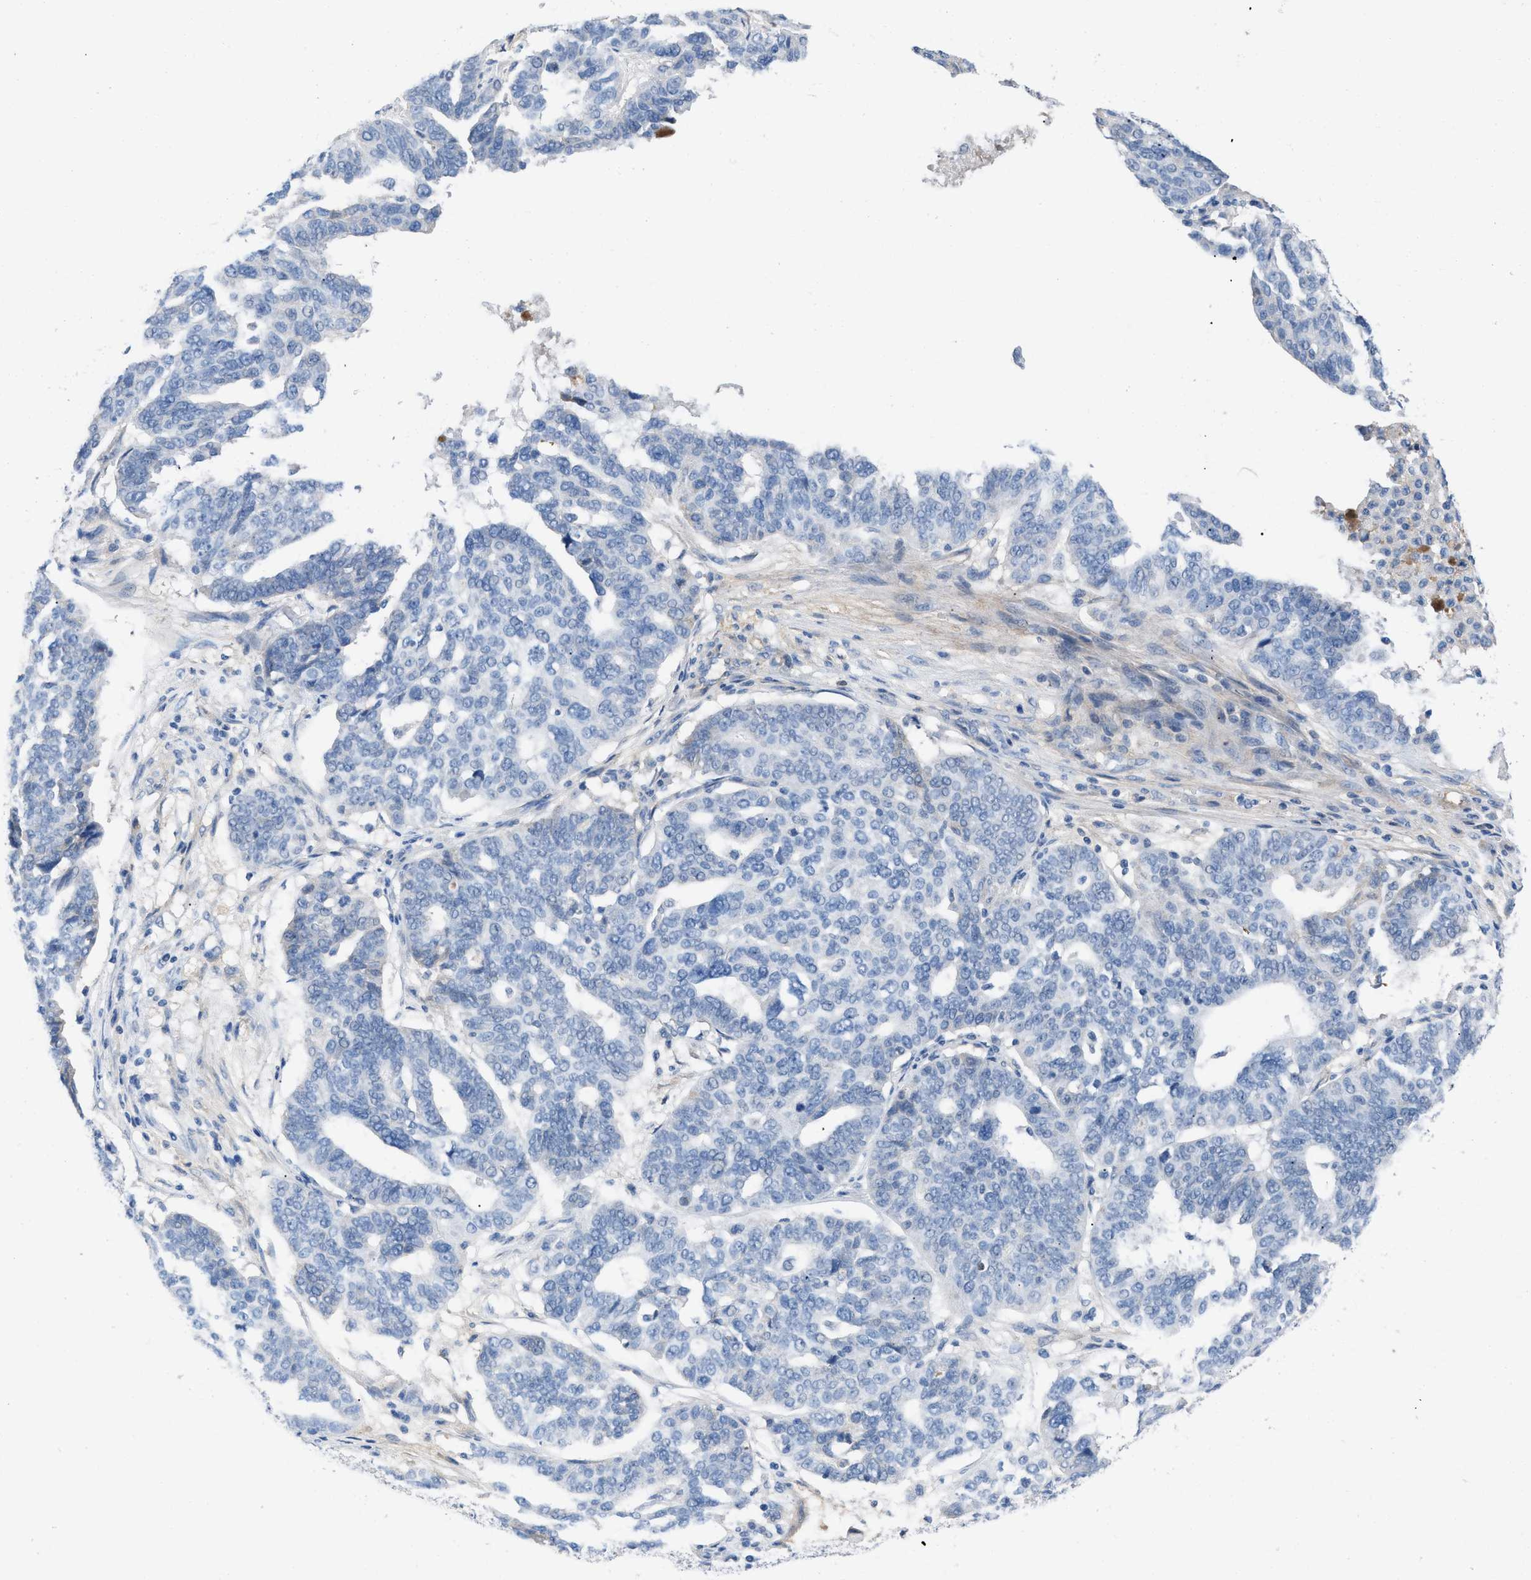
{"staining": {"intensity": "negative", "quantity": "none", "location": "none"}, "tissue": "ovarian cancer", "cell_type": "Tumor cells", "image_type": "cancer", "snomed": [{"axis": "morphology", "description": "Cystadenocarcinoma, serous, NOS"}, {"axis": "topography", "description": "Ovary"}], "caption": "High magnification brightfield microscopy of ovarian cancer (serous cystadenocarcinoma) stained with DAB (brown) and counterstained with hematoxylin (blue): tumor cells show no significant staining.", "gene": "HPX", "patient": {"sex": "female", "age": 59}}